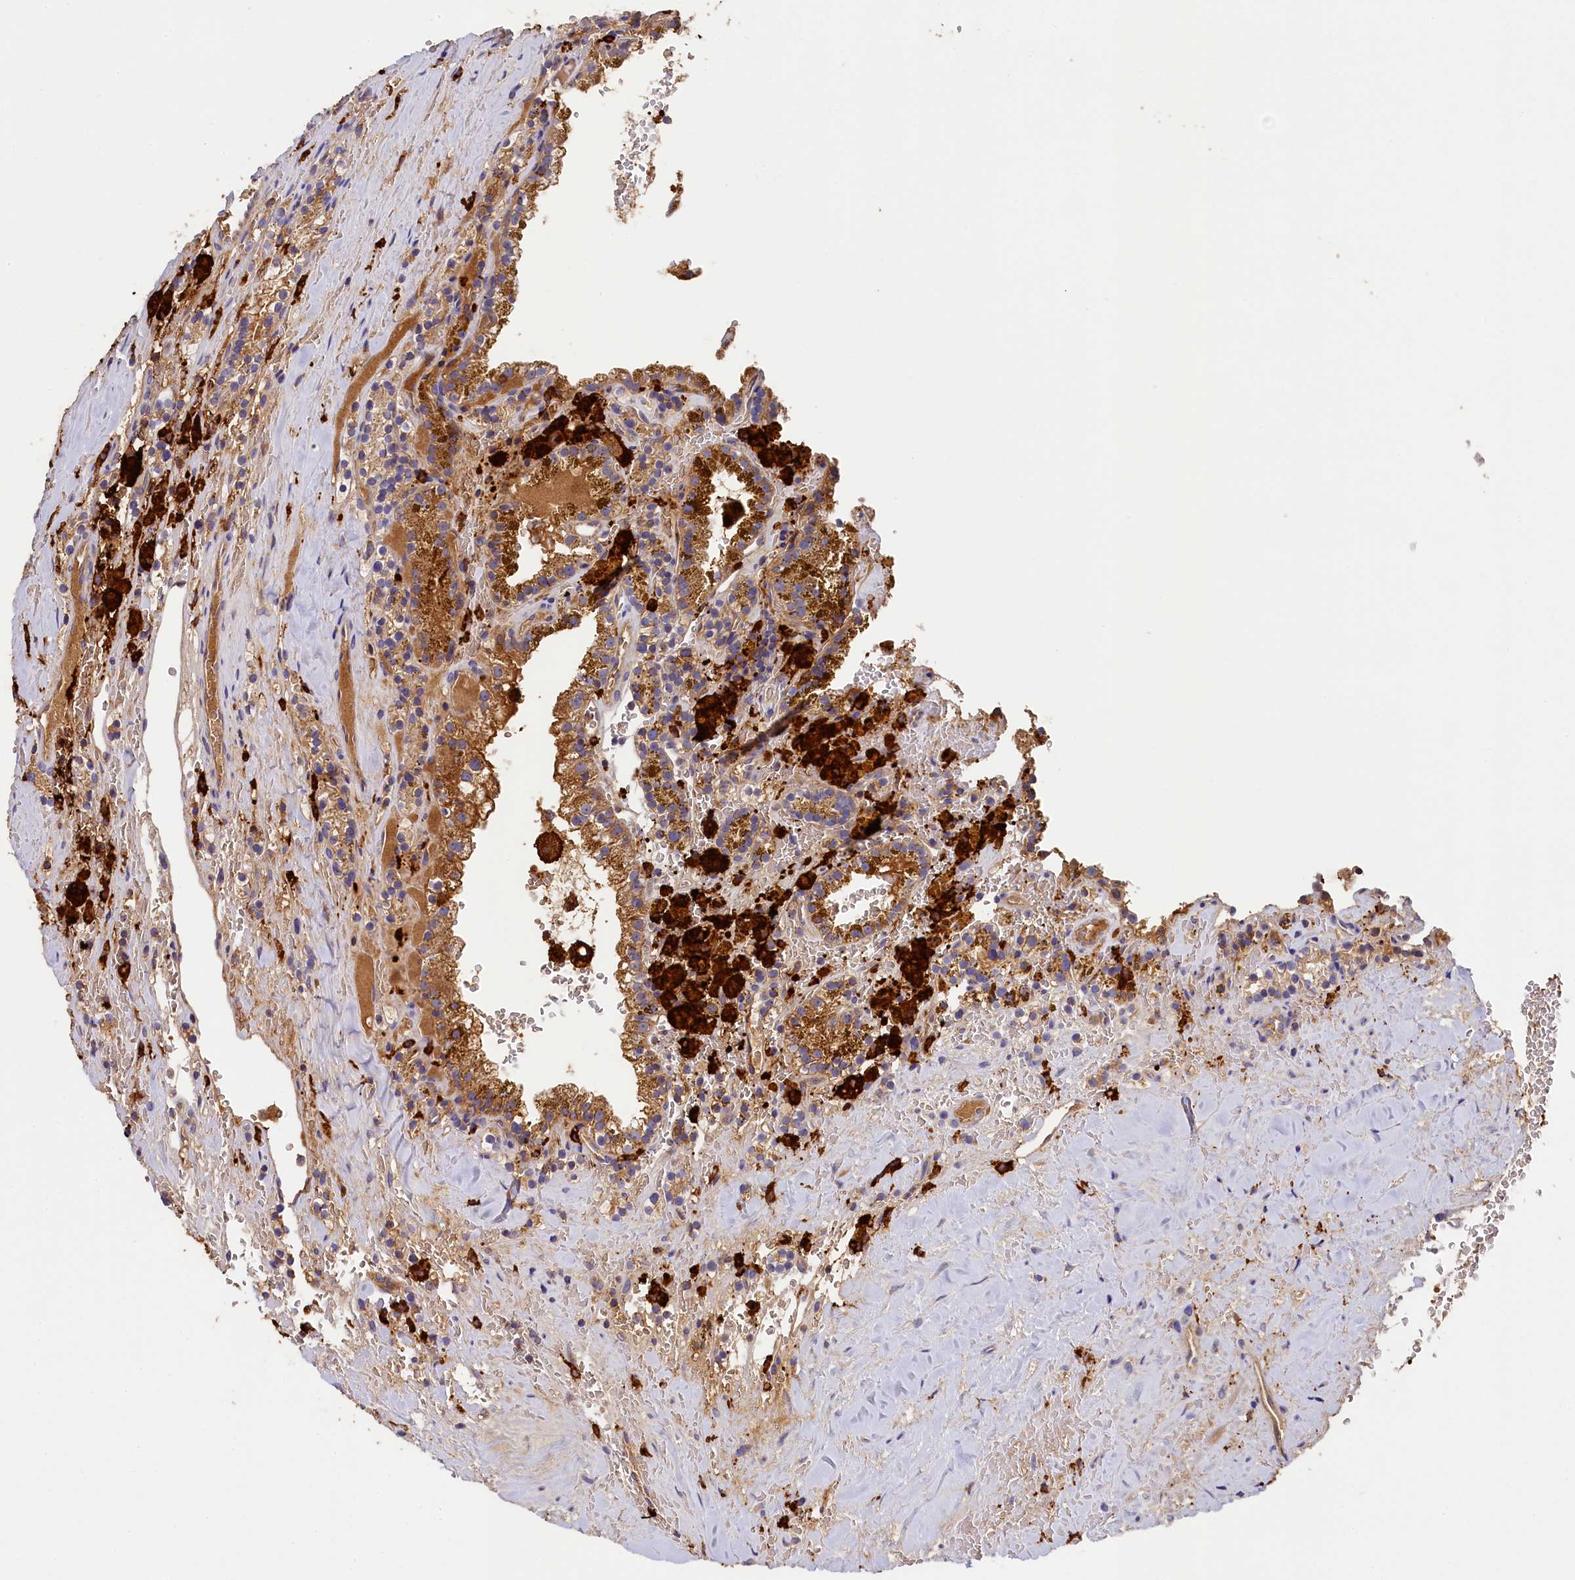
{"staining": {"intensity": "moderate", "quantity": ">75%", "location": "cytoplasmic/membranous"}, "tissue": "renal cancer", "cell_type": "Tumor cells", "image_type": "cancer", "snomed": [{"axis": "morphology", "description": "Adenocarcinoma, NOS"}, {"axis": "topography", "description": "Kidney"}], "caption": "IHC (DAB (3,3'-diaminobenzidine)) staining of human renal cancer (adenocarcinoma) reveals moderate cytoplasmic/membranous protein positivity in about >75% of tumor cells.", "gene": "SEC31B", "patient": {"sex": "female", "age": 56}}